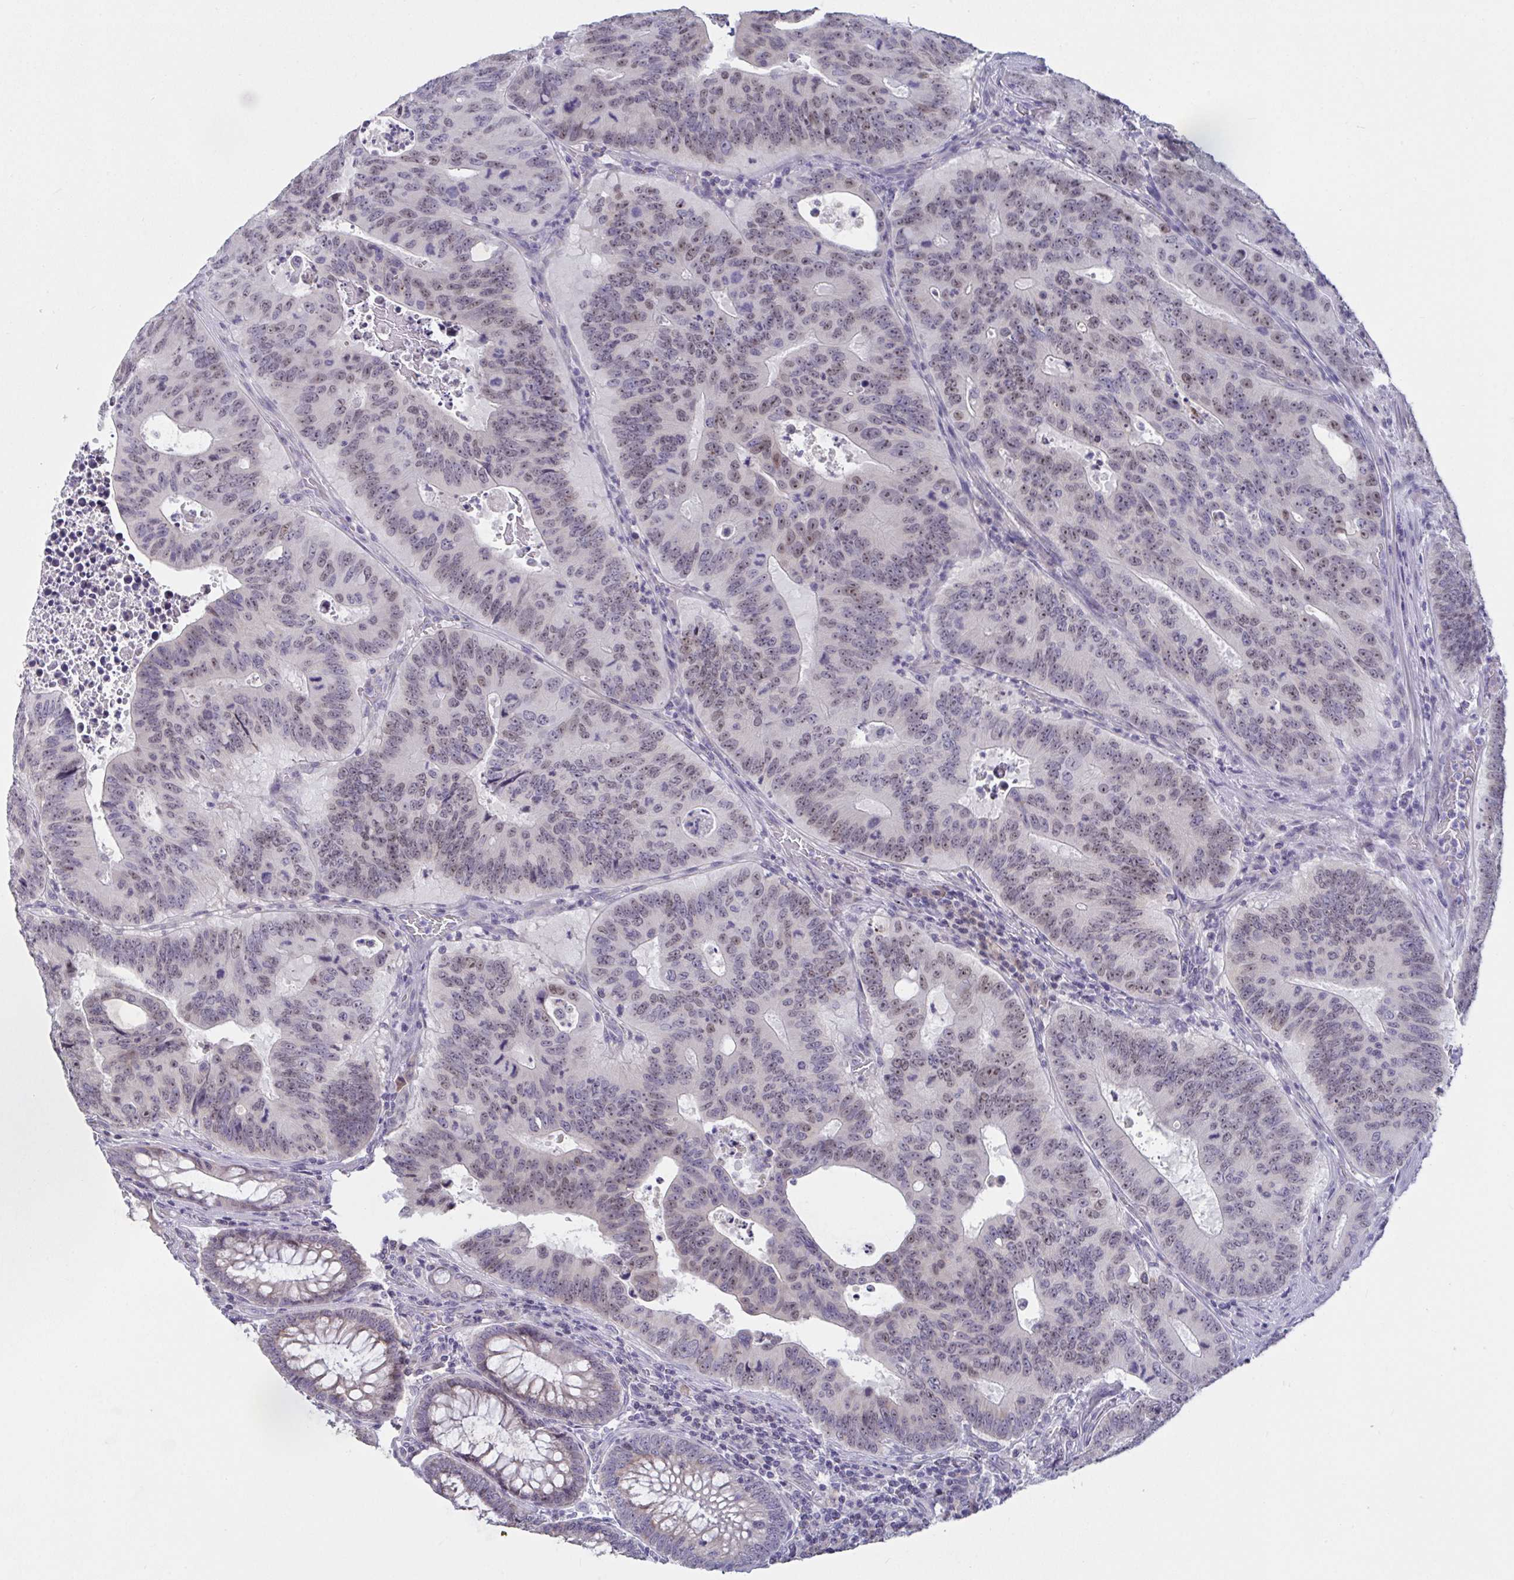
{"staining": {"intensity": "moderate", "quantity": "25%-75%", "location": "nuclear"}, "tissue": "colorectal cancer", "cell_type": "Tumor cells", "image_type": "cancer", "snomed": [{"axis": "morphology", "description": "Adenocarcinoma, NOS"}, {"axis": "topography", "description": "Colon"}], "caption": "This photomicrograph displays immunohistochemistry staining of human colorectal adenocarcinoma, with medium moderate nuclear staining in approximately 25%-75% of tumor cells.", "gene": "MYC", "patient": {"sex": "male", "age": 62}}